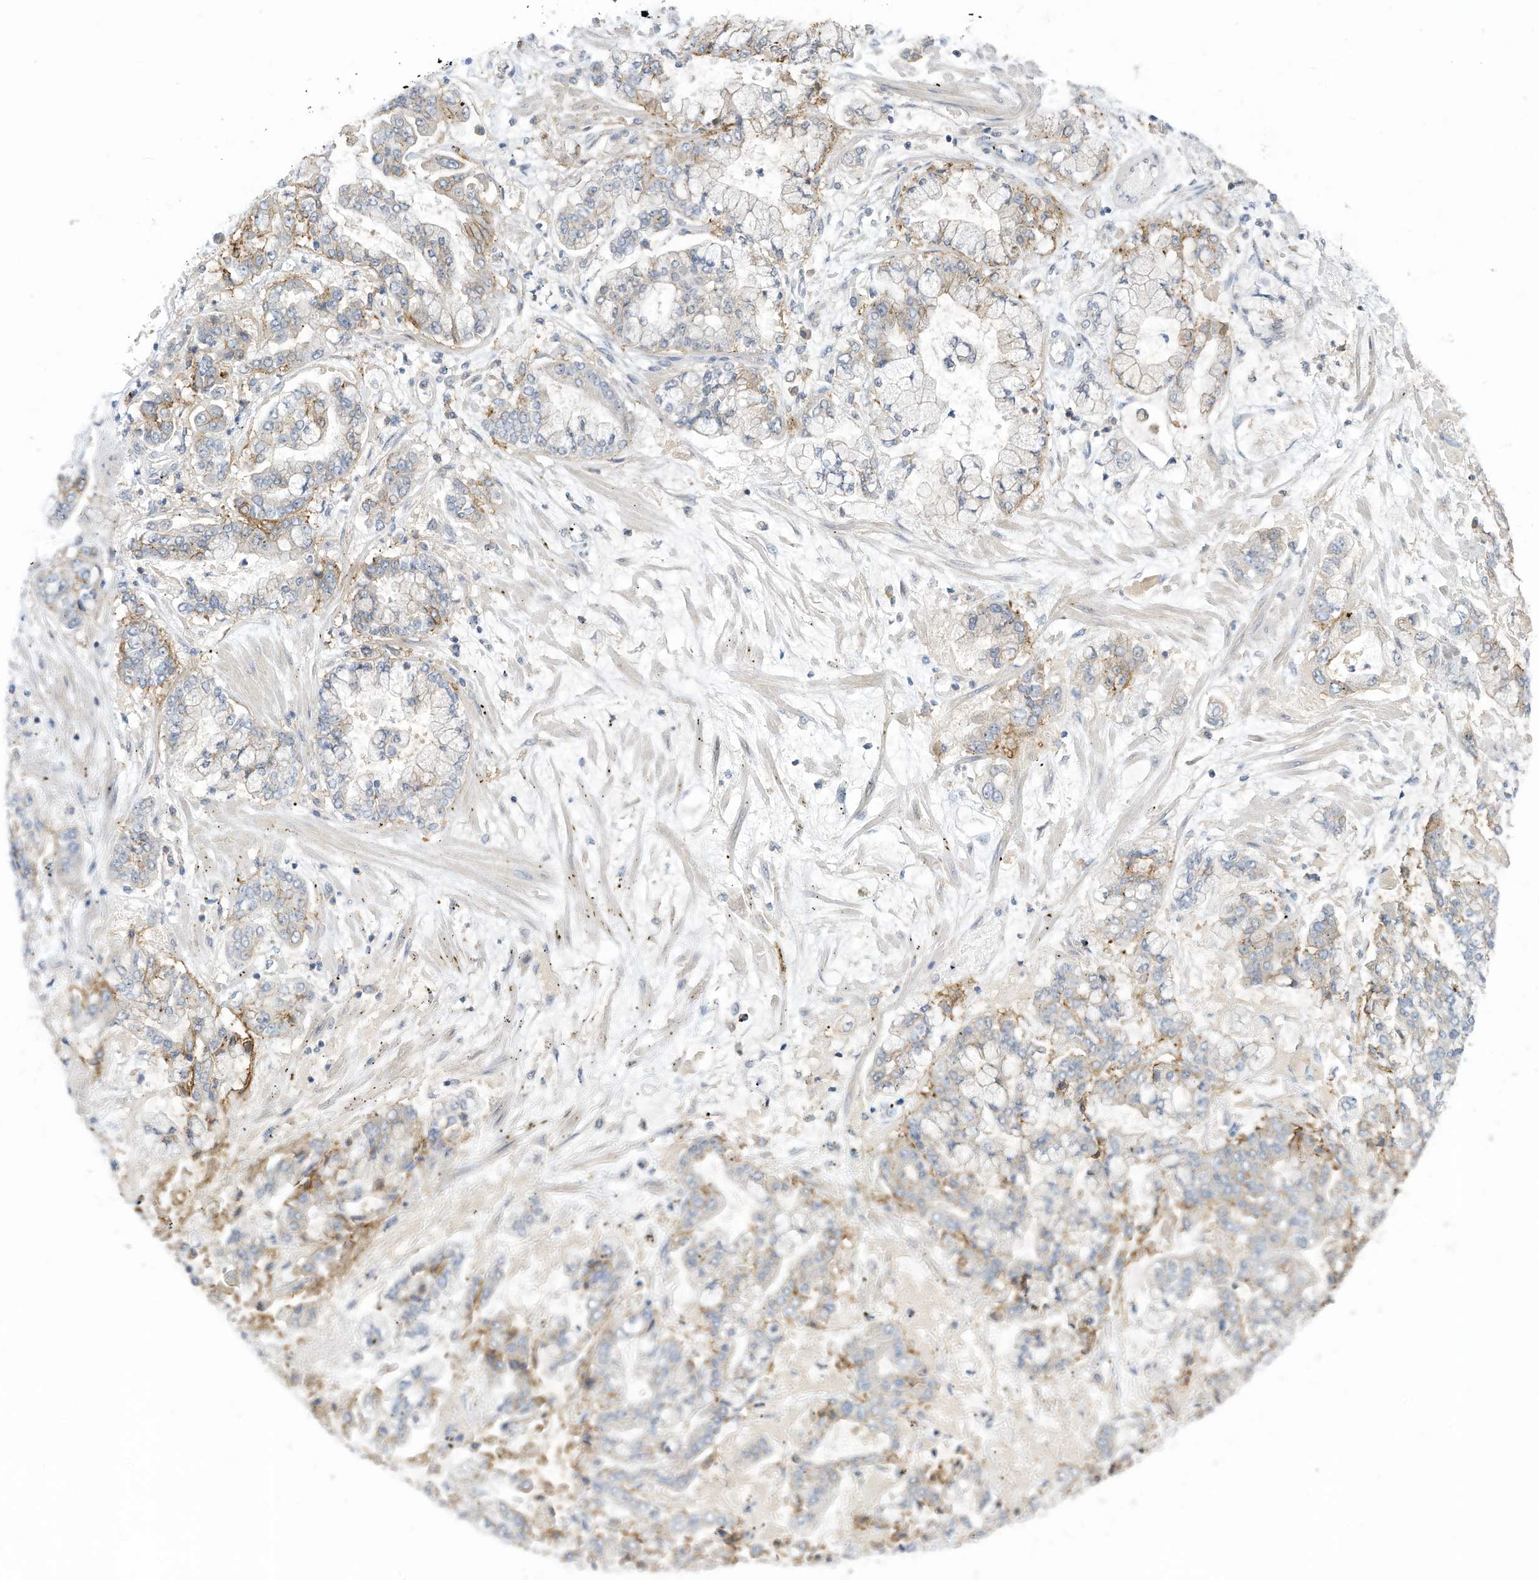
{"staining": {"intensity": "negative", "quantity": "none", "location": "none"}, "tissue": "stomach cancer", "cell_type": "Tumor cells", "image_type": "cancer", "snomed": [{"axis": "morphology", "description": "Normal tissue, NOS"}, {"axis": "morphology", "description": "Adenocarcinoma, NOS"}, {"axis": "topography", "description": "Stomach, upper"}, {"axis": "topography", "description": "Stomach"}], "caption": "DAB immunohistochemical staining of human stomach cancer (adenocarcinoma) shows no significant staining in tumor cells. (IHC, brightfield microscopy, high magnification).", "gene": "SLC1A5", "patient": {"sex": "male", "age": 76}}